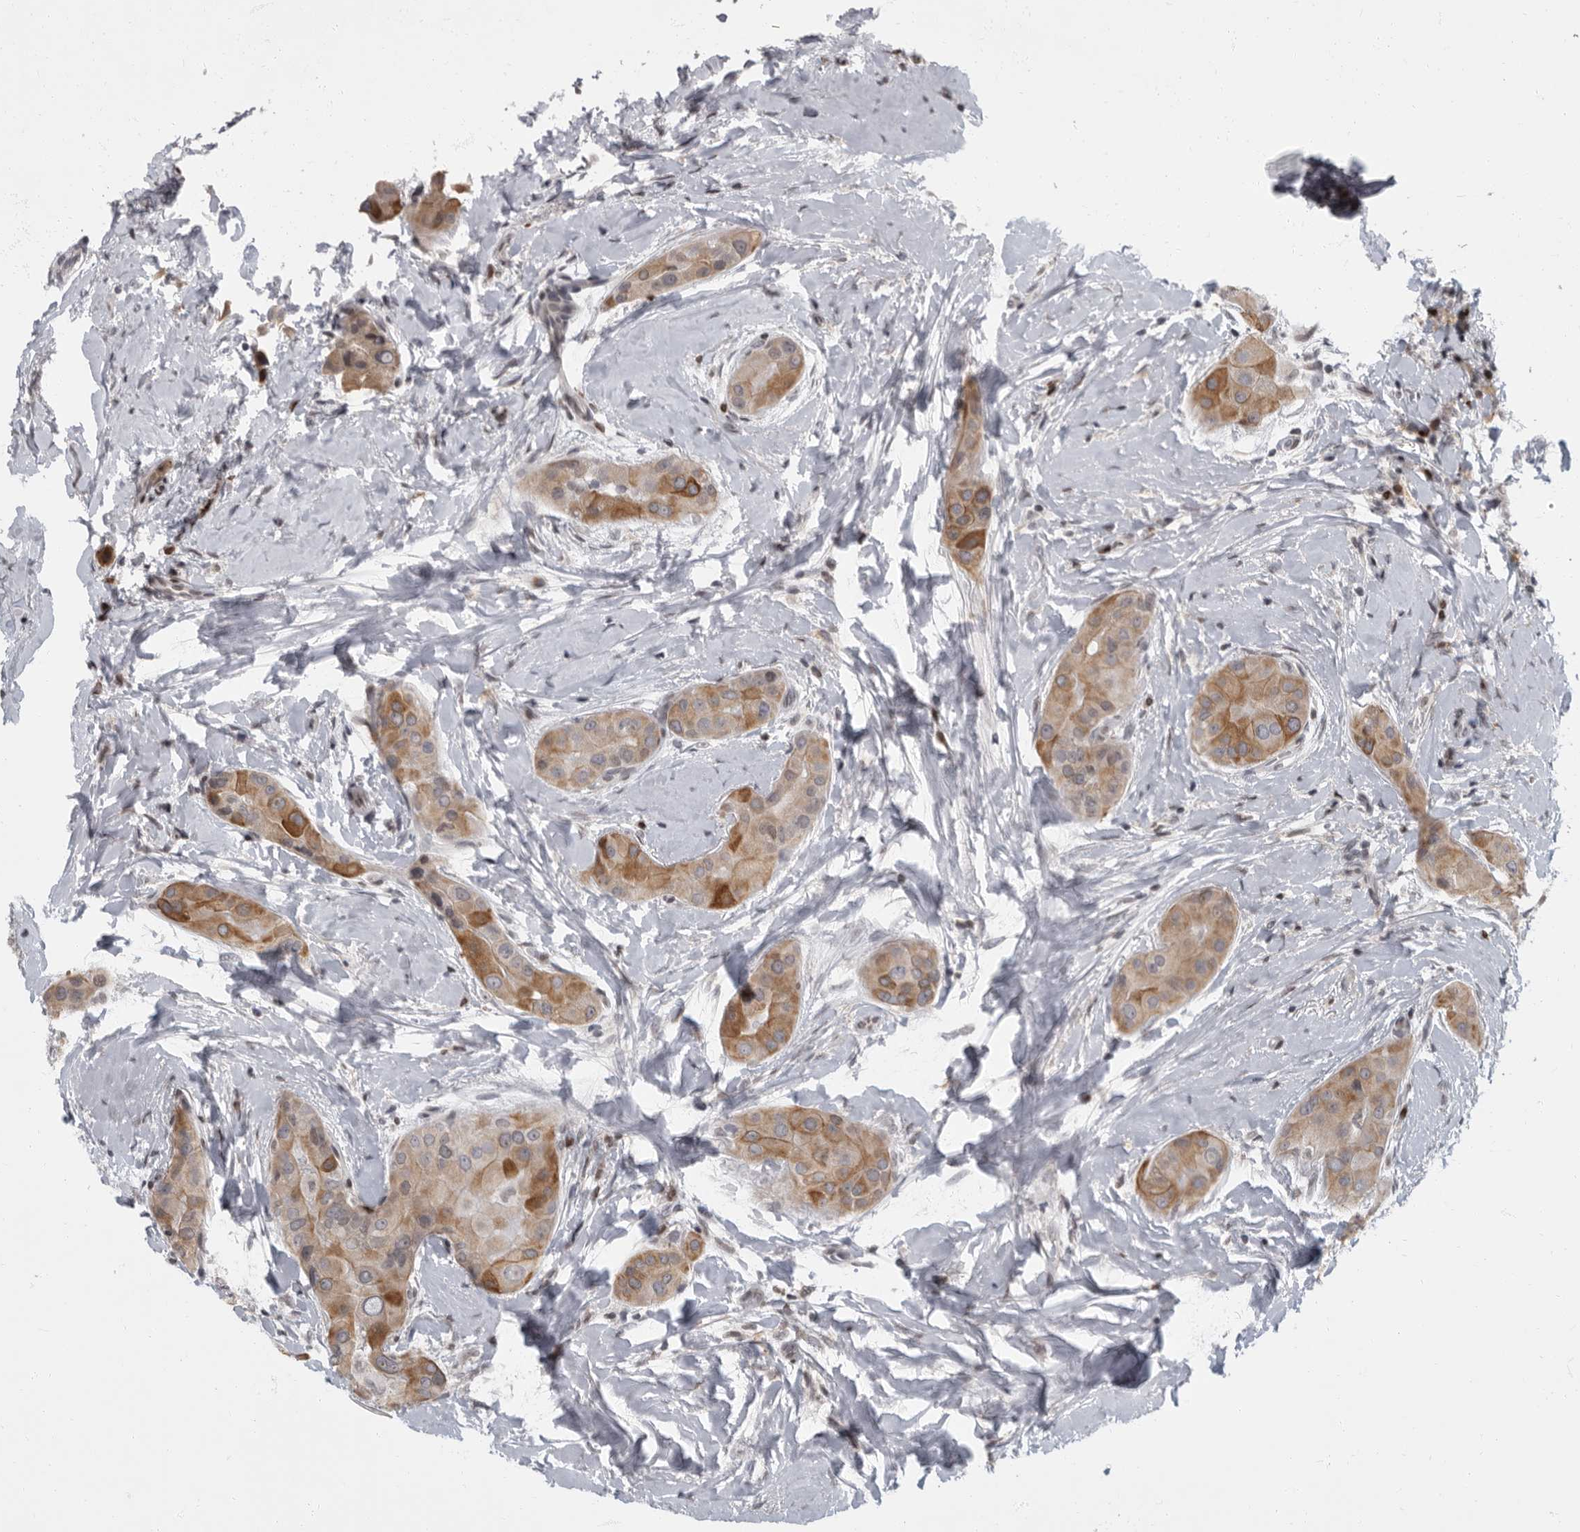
{"staining": {"intensity": "moderate", "quantity": ">75%", "location": "cytoplasmic/membranous"}, "tissue": "thyroid cancer", "cell_type": "Tumor cells", "image_type": "cancer", "snomed": [{"axis": "morphology", "description": "Papillary adenocarcinoma, NOS"}, {"axis": "topography", "description": "Thyroid gland"}], "caption": "A brown stain labels moderate cytoplasmic/membranous staining of a protein in papillary adenocarcinoma (thyroid) tumor cells. (brown staining indicates protein expression, while blue staining denotes nuclei).", "gene": "EVI5", "patient": {"sex": "male", "age": 33}}